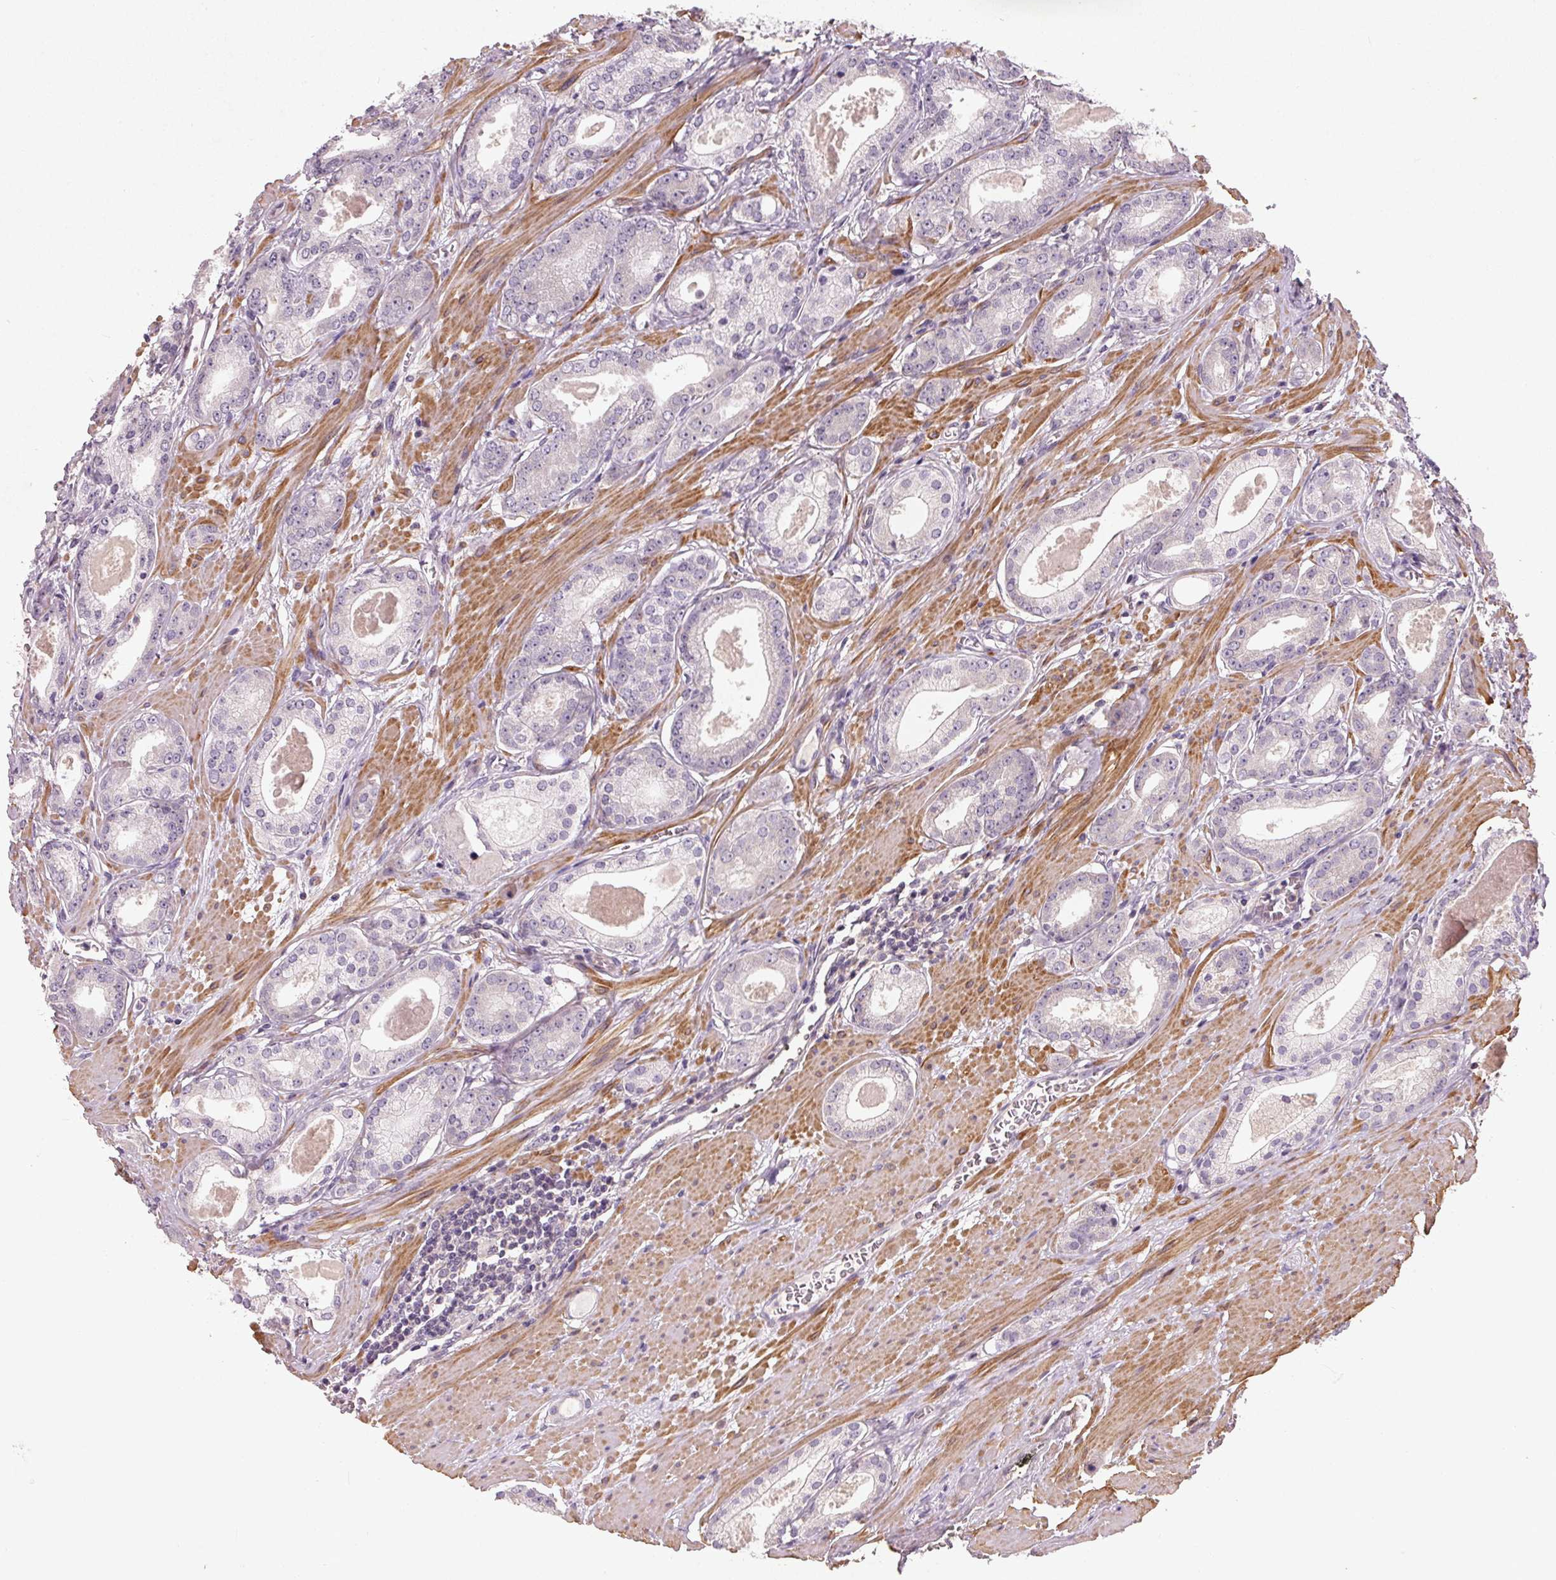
{"staining": {"intensity": "negative", "quantity": "none", "location": "none"}, "tissue": "prostate cancer", "cell_type": "Tumor cells", "image_type": "cancer", "snomed": [{"axis": "morphology", "description": "Adenocarcinoma, NOS"}, {"axis": "morphology", "description": "Adenocarcinoma, Low grade"}, {"axis": "topography", "description": "Prostate"}], "caption": "Tumor cells are negative for brown protein staining in prostate adenocarcinoma. Brightfield microscopy of immunohistochemistry (IHC) stained with DAB (brown) and hematoxylin (blue), captured at high magnification.", "gene": "KCNK15", "patient": {"sex": "male", "age": 64}}